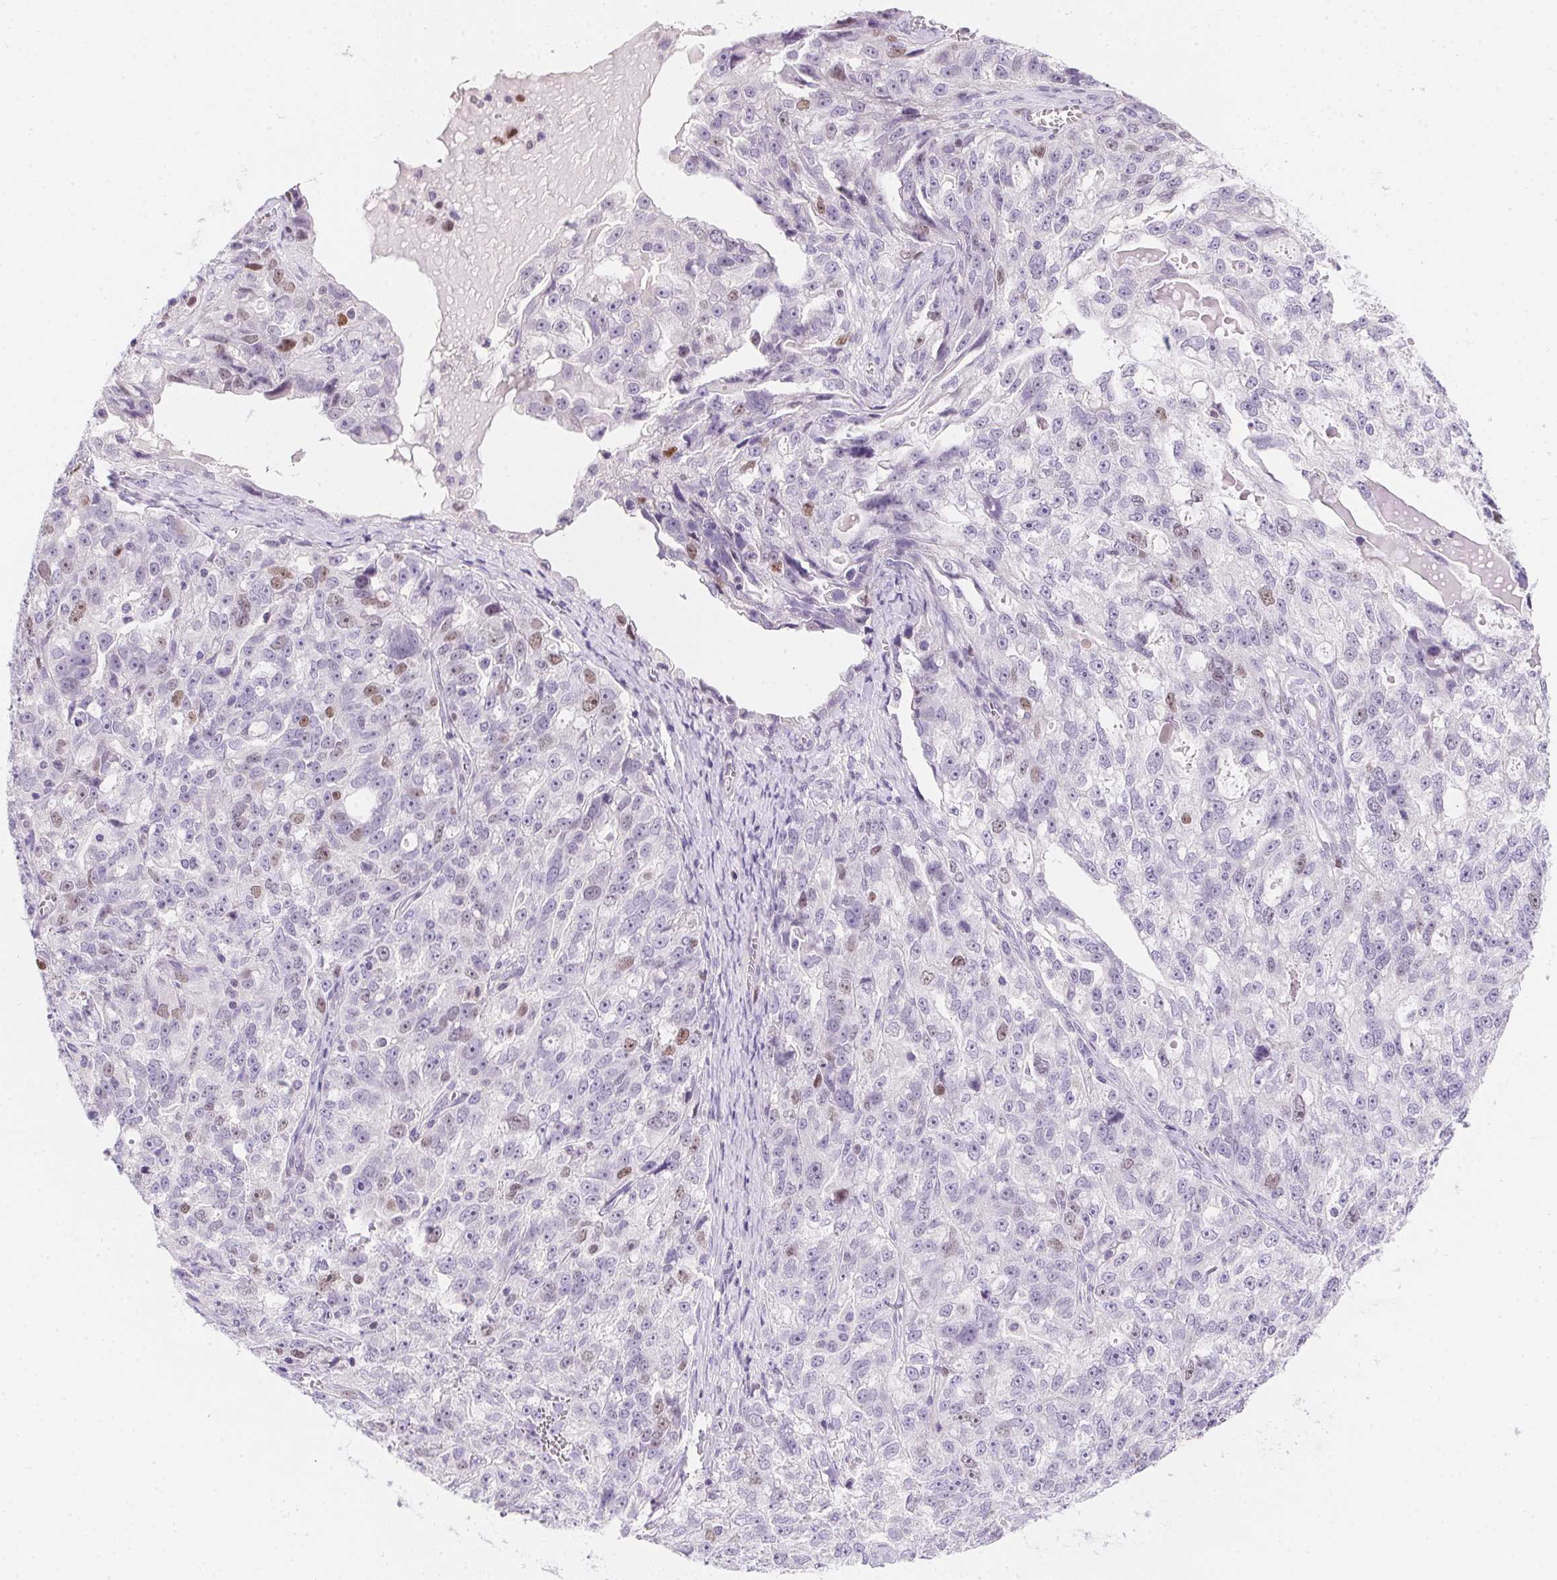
{"staining": {"intensity": "weak", "quantity": "<25%", "location": "nuclear"}, "tissue": "ovarian cancer", "cell_type": "Tumor cells", "image_type": "cancer", "snomed": [{"axis": "morphology", "description": "Cystadenocarcinoma, serous, NOS"}, {"axis": "topography", "description": "Ovary"}], "caption": "An immunohistochemistry (IHC) photomicrograph of ovarian serous cystadenocarcinoma is shown. There is no staining in tumor cells of ovarian serous cystadenocarcinoma.", "gene": "HELLS", "patient": {"sex": "female", "age": 51}}